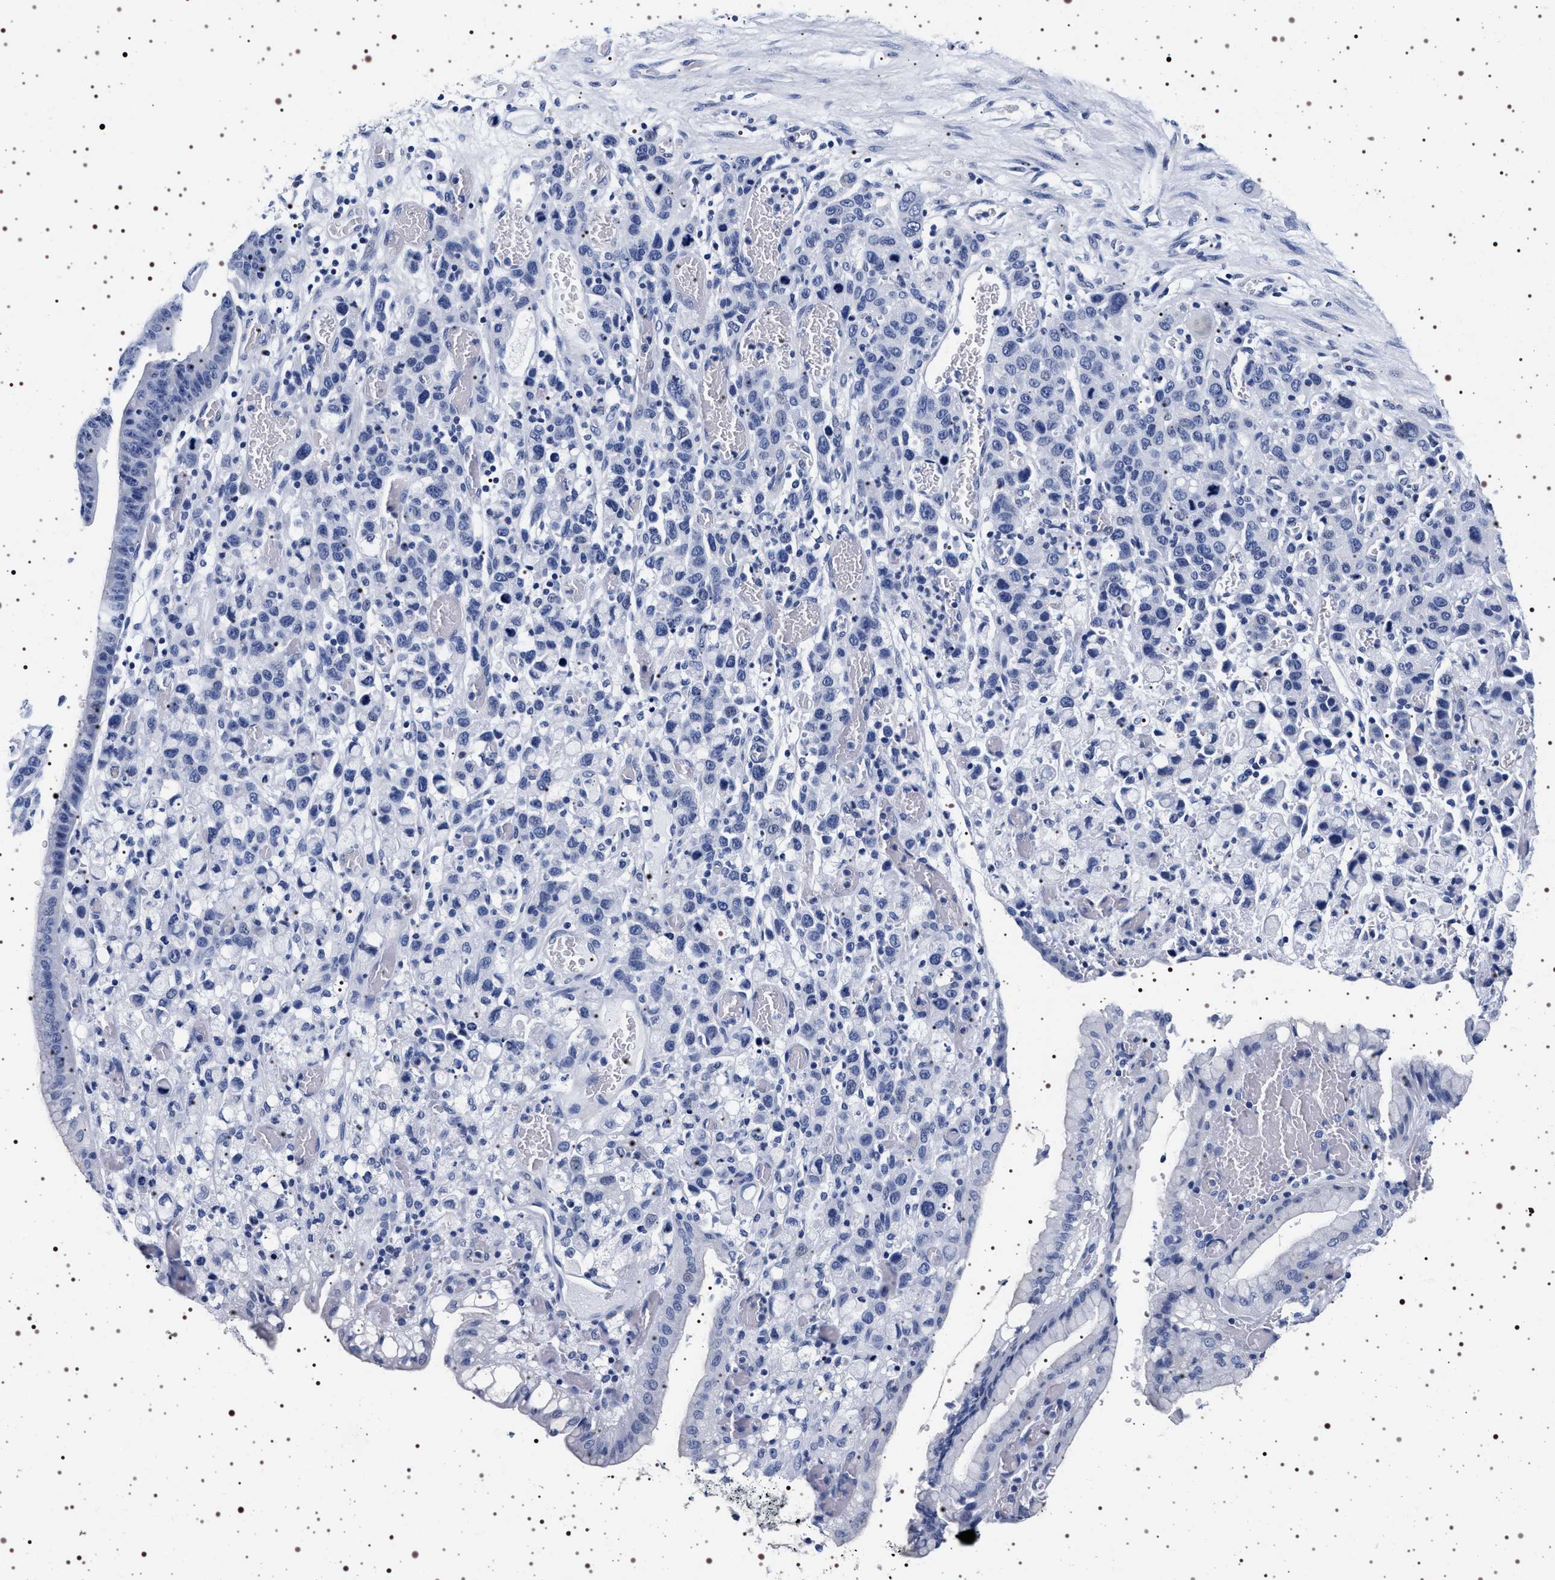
{"staining": {"intensity": "negative", "quantity": "none", "location": "none"}, "tissue": "stomach cancer", "cell_type": "Tumor cells", "image_type": "cancer", "snomed": [{"axis": "morphology", "description": "Normal tissue, NOS"}, {"axis": "morphology", "description": "Adenocarcinoma, NOS"}, {"axis": "morphology", "description": "Adenocarcinoma, High grade"}, {"axis": "topography", "description": "Stomach, upper"}, {"axis": "topography", "description": "Stomach"}], "caption": "Immunohistochemistry (IHC) histopathology image of neoplastic tissue: stomach adenocarcinoma stained with DAB (3,3'-diaminobenzidine) displays no significant protein staining in tumor cells.", "gene": "SYN1", "patient": {"sex": "female", "age": 65}}